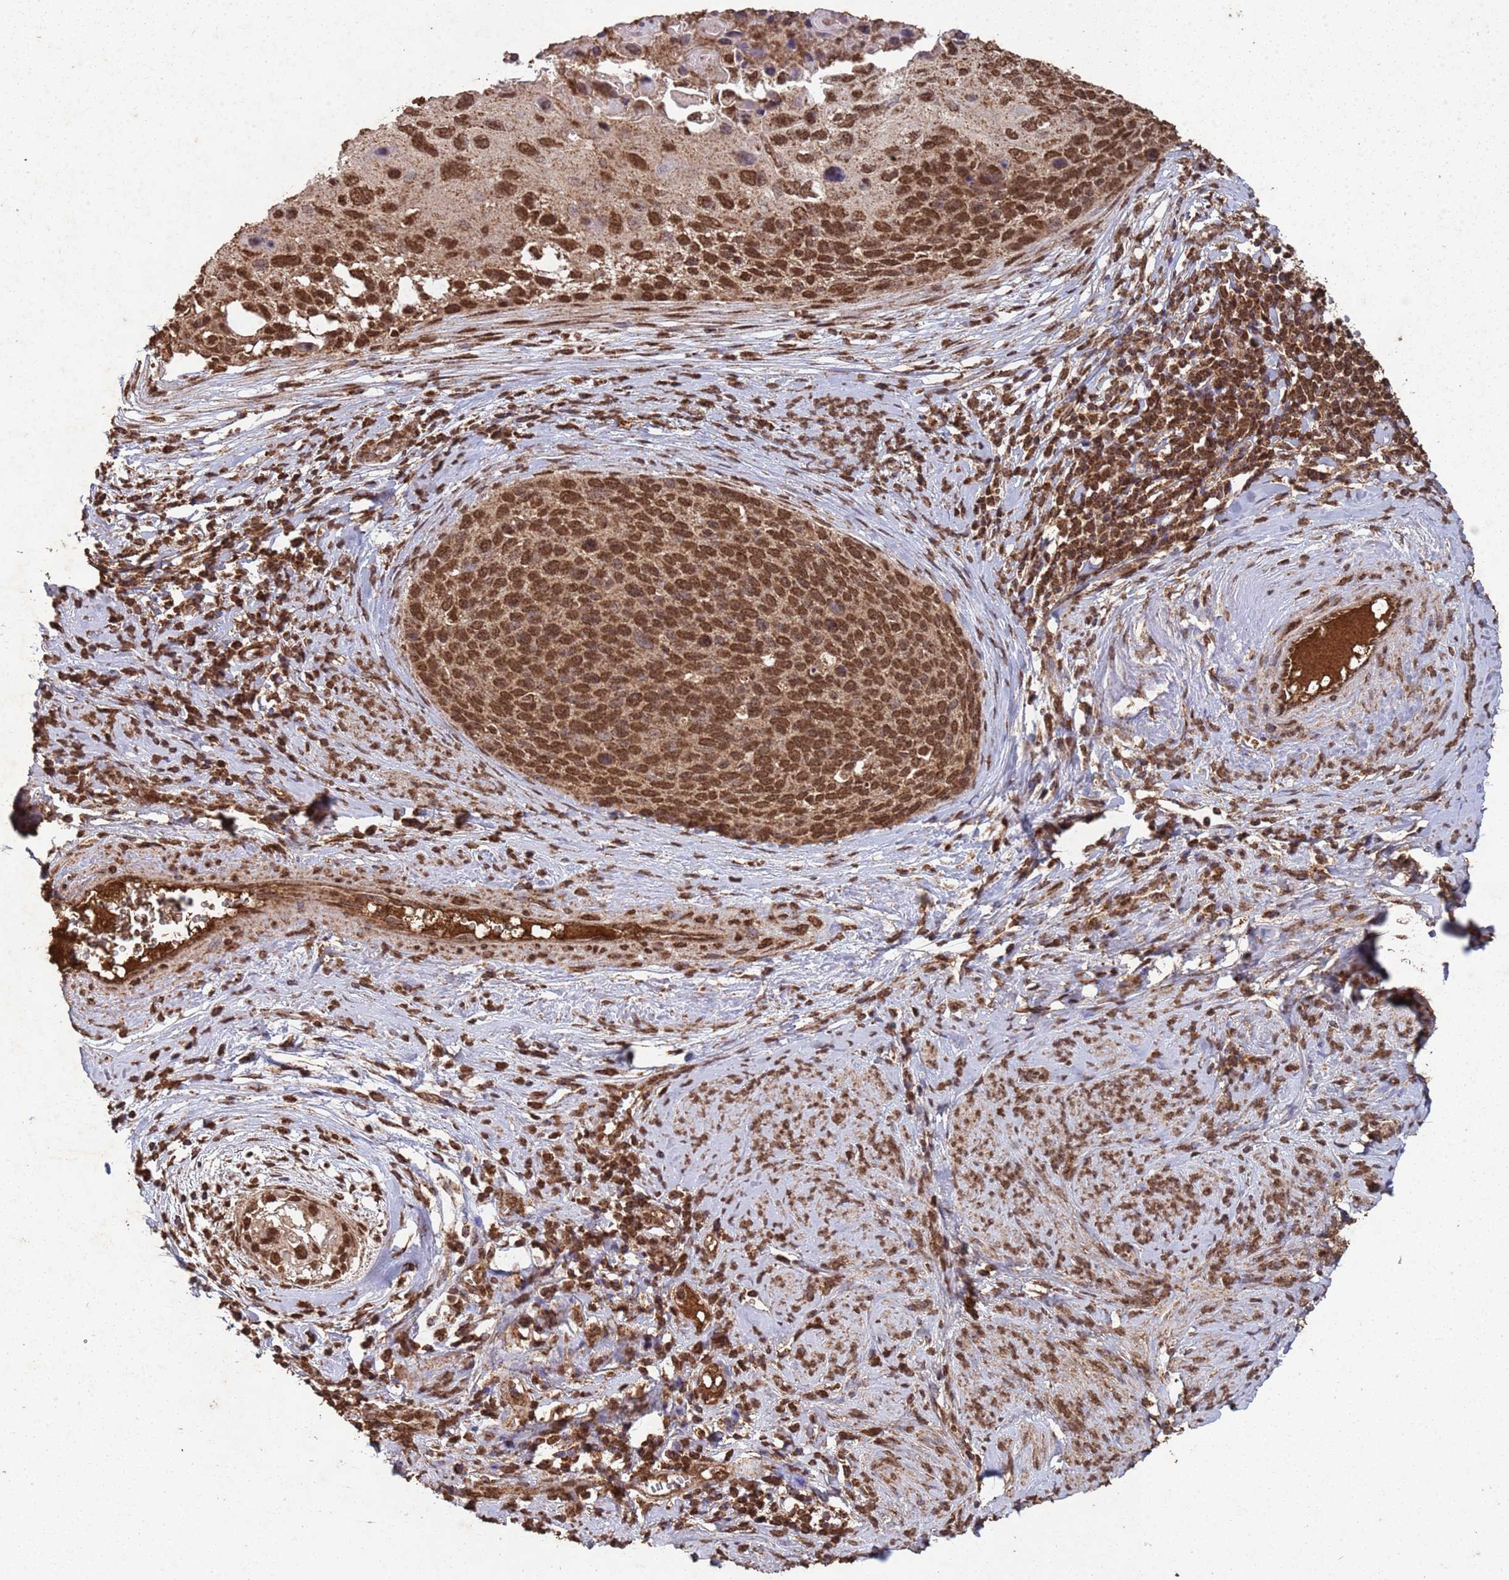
{"staining": {"intensity": "strong", "quantity": ">75%", "location": "nuclear"}, "tissue": "cervical cancer", "cell_type": "Tumor cells", "image_type": "cancer", "snomed": [{"axis": "morphology", "description": "Squamous cell carcinoma, NOS"}, {"axis": "topography", "description": "Cervix"}], "caption": "Protein analysis of squamous cell carcinoma (cervical) tissue exhibits strong nuclear positivity in approximately >75% of tumor cells.", "gene": "HDAC10", "patient": {"sex": "female", "age": 80}}